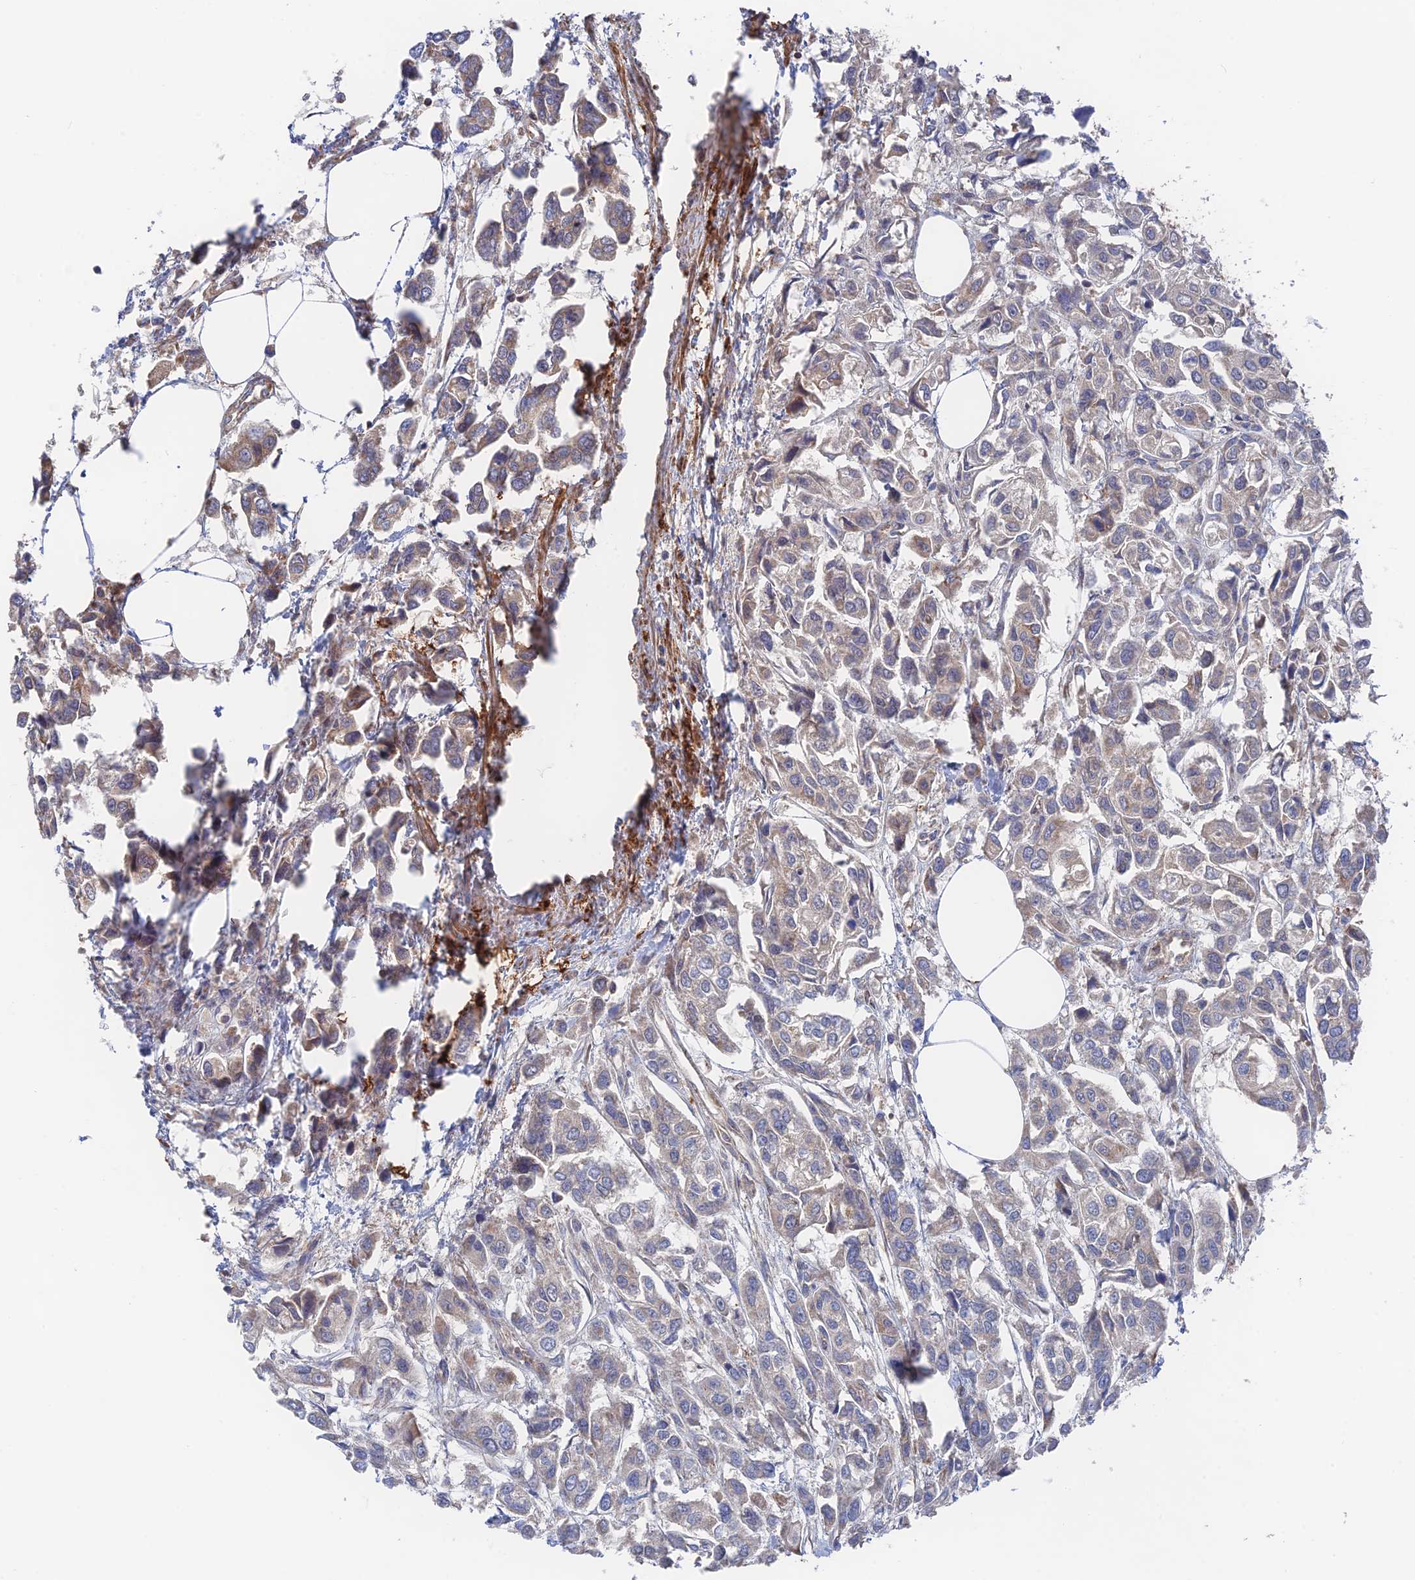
{"staining": {"intensity": "weak", "quantity": "<25%", "location": "cytoplasmic/membranous"}, "tissue": "urothelial cancer", "cell_type": "Tumor cells", "image_type": "cancer", "snomed": [{"axis": "morphology", "description": "Urothelial carcinoma, High grade"}, {"axis": "topography", "description": "Urinary bladder"}], "caption": "Immunohistochemistry (IHC) image of human high-grade urothelial carcinoma stained for a protein (brown), which demonstrates no staining in tumor cells.", "gene": "ZNF320", "patient": {"sex": "male", "age": 67}}